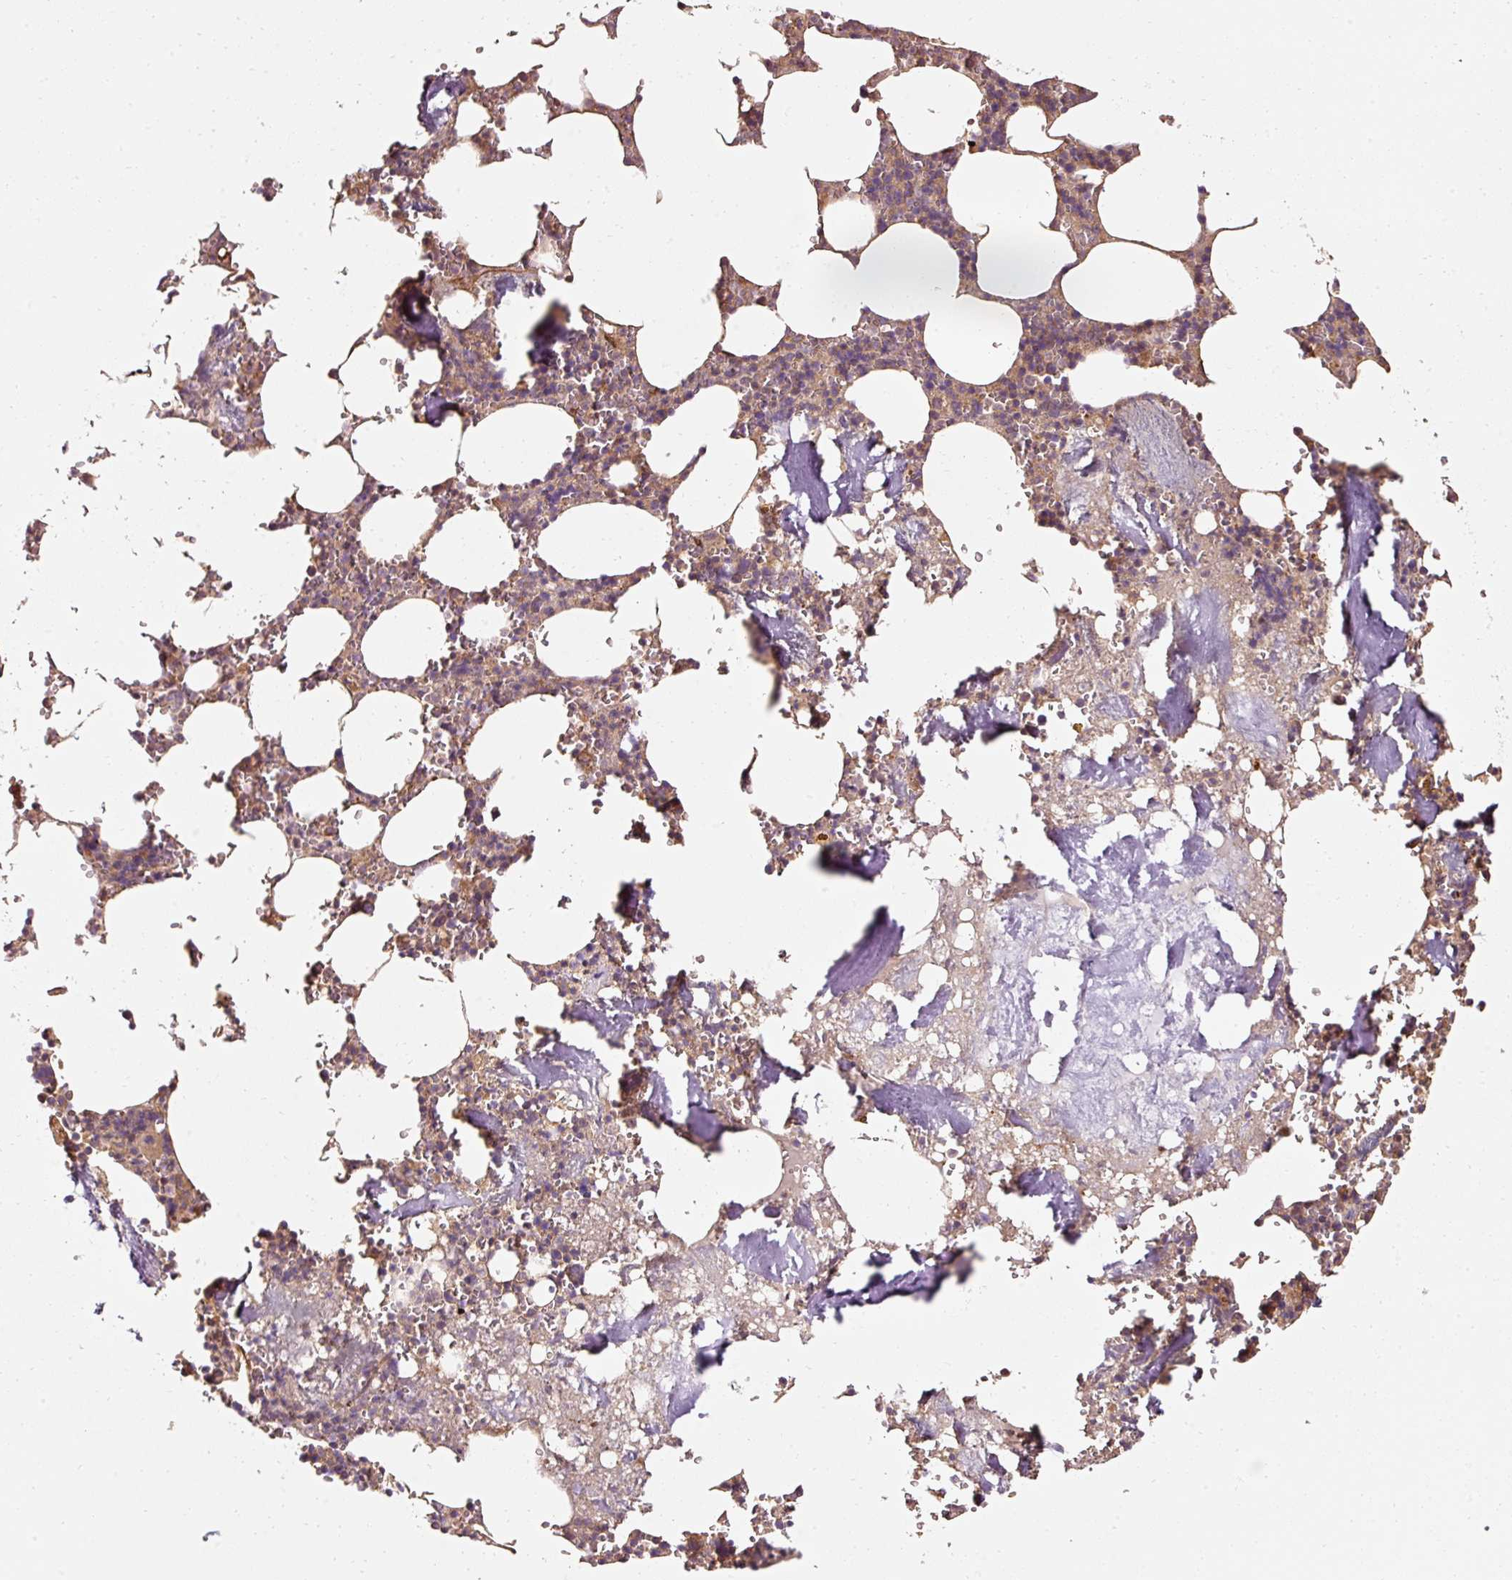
{"staining": {"intensity": "moderate", "quantity": "25%-75%", "location": "cytoplasmic/membranous"}, "tissue": "bone marrow", "cell_type": "Hematopoietic cells", "image_type": "normal", "snomed": [{"axis": "morphology", "description": "Normal tissue, NOS"}, {"axis": "topography", "description": "Bone marrow"}], "caption": "A micrograph of bone marrow stained for a protein exhibits moderate cytoplasmic/membranous brown staining in hematopoietic cells. The staining was performed using DAB, with brown indicating positive protein expression. Nuclei are stained blue with hematoxylin.", "gene": "NAPA", "patient": {"sex": "male", "age": 54}}